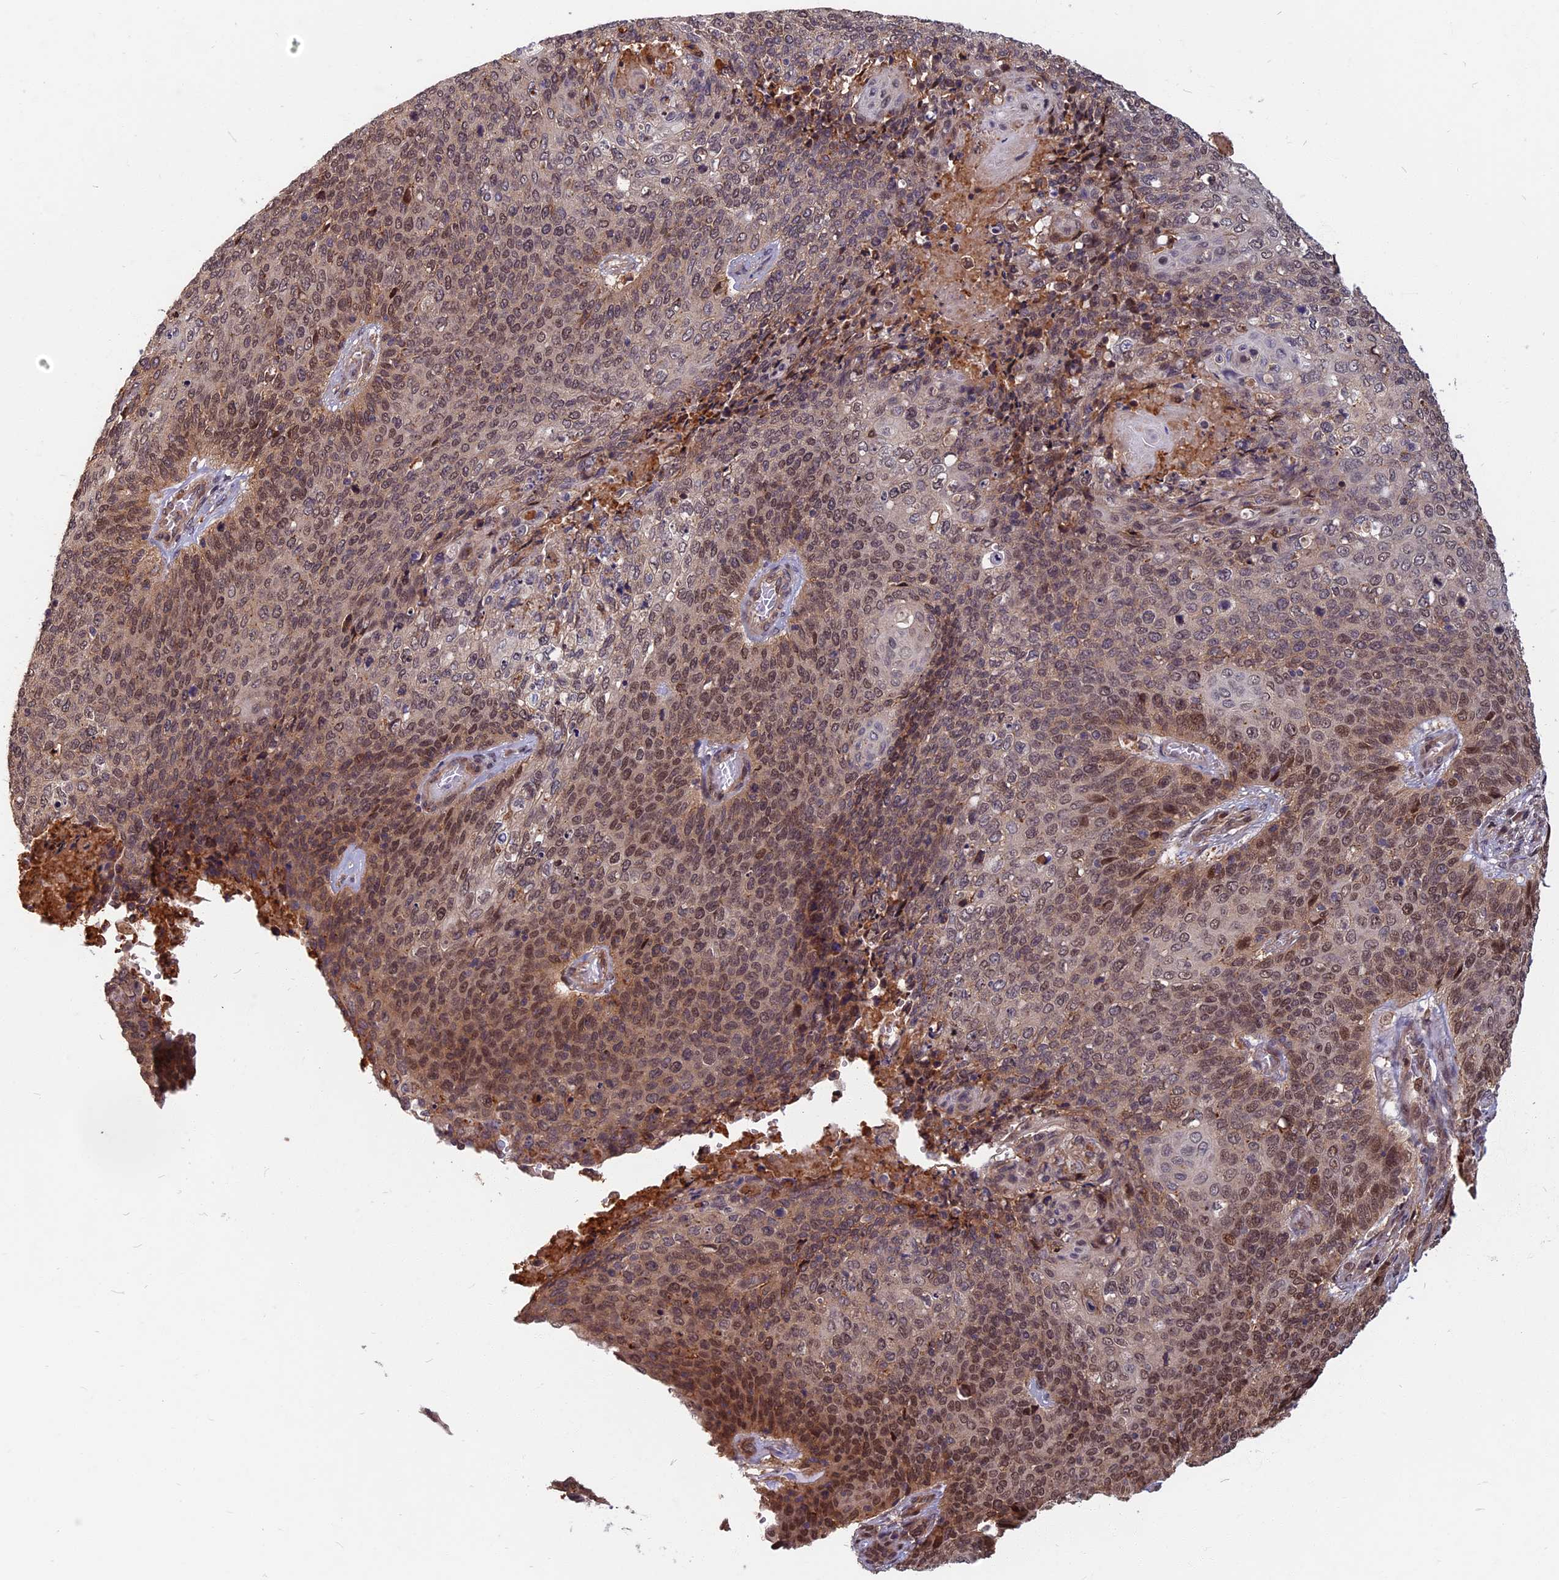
{"staining": {"intensity": "moderate", "quantity": ">75%", "location": "nuclear"}, "tissue": "cervical cancer", "cell_type": "Tumor cells", "image_type": "cancer", "snomed": [{"axis": "morphology", "description": "Squamous cell carcinoma, NOS"}, {"axis": "topography", "description": "Cervix"}], "caption": "Immunohistochemistry histopathology image of neoplastic tissue: squamous cell carcinoma (cervical) stained using IHC demonstrates medium levels of moderate protein expression localized specifically in the nuclear of tumor cells, appearing as a nuclear brown color.", "gene": "SPG11", "patient": {"sex": "female", "age": 39}}